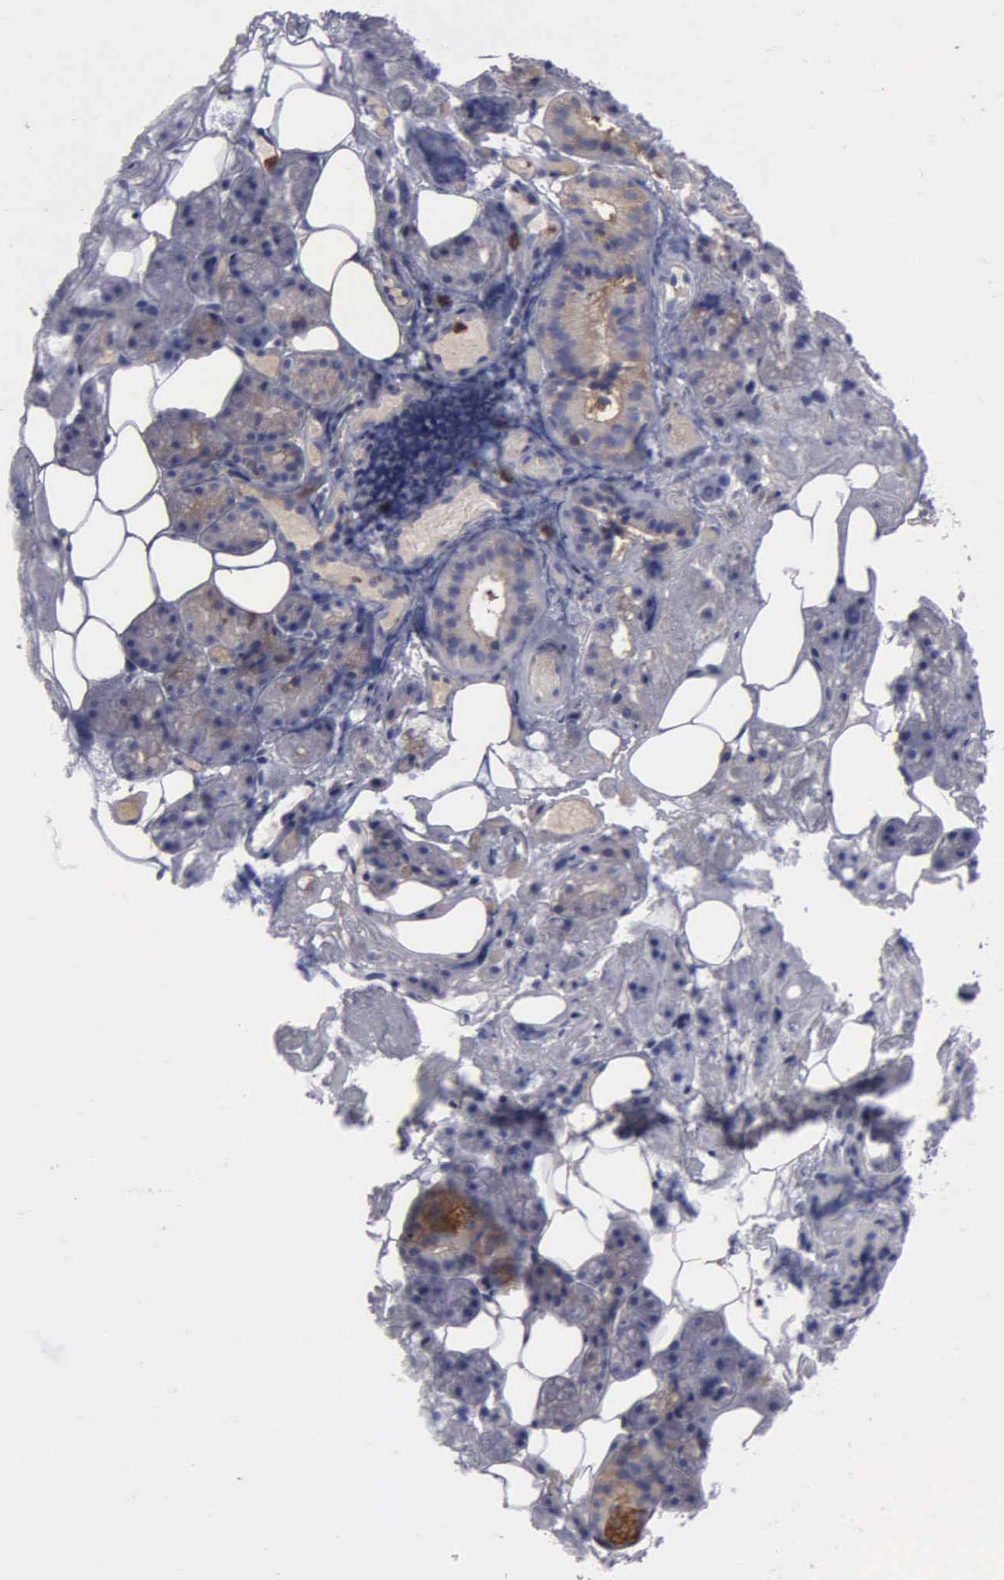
{"staining": {"intensity": "weak", "quantity": "25%-75%", "location": "cytoplasmic/membranous"}, "tissue": "salivary gland", "cell_type": "Glandular cells", "image_type": "normal", "snomed": [{"axis": "morphology", "description": "Normal tissue, NOS"}, {"axis": "topography", "description": "Salivary gland"}], "caption": "Protein expression analysis of unremarkable human salivary gland reveals weak cytoplasmic/membranous expression in about 25%-75% of glandular cells. (DAB IHC with brightfield microscopy, high magnification).", "gene": "G6PD", "patient": {"sex": "female", "age": 55}}